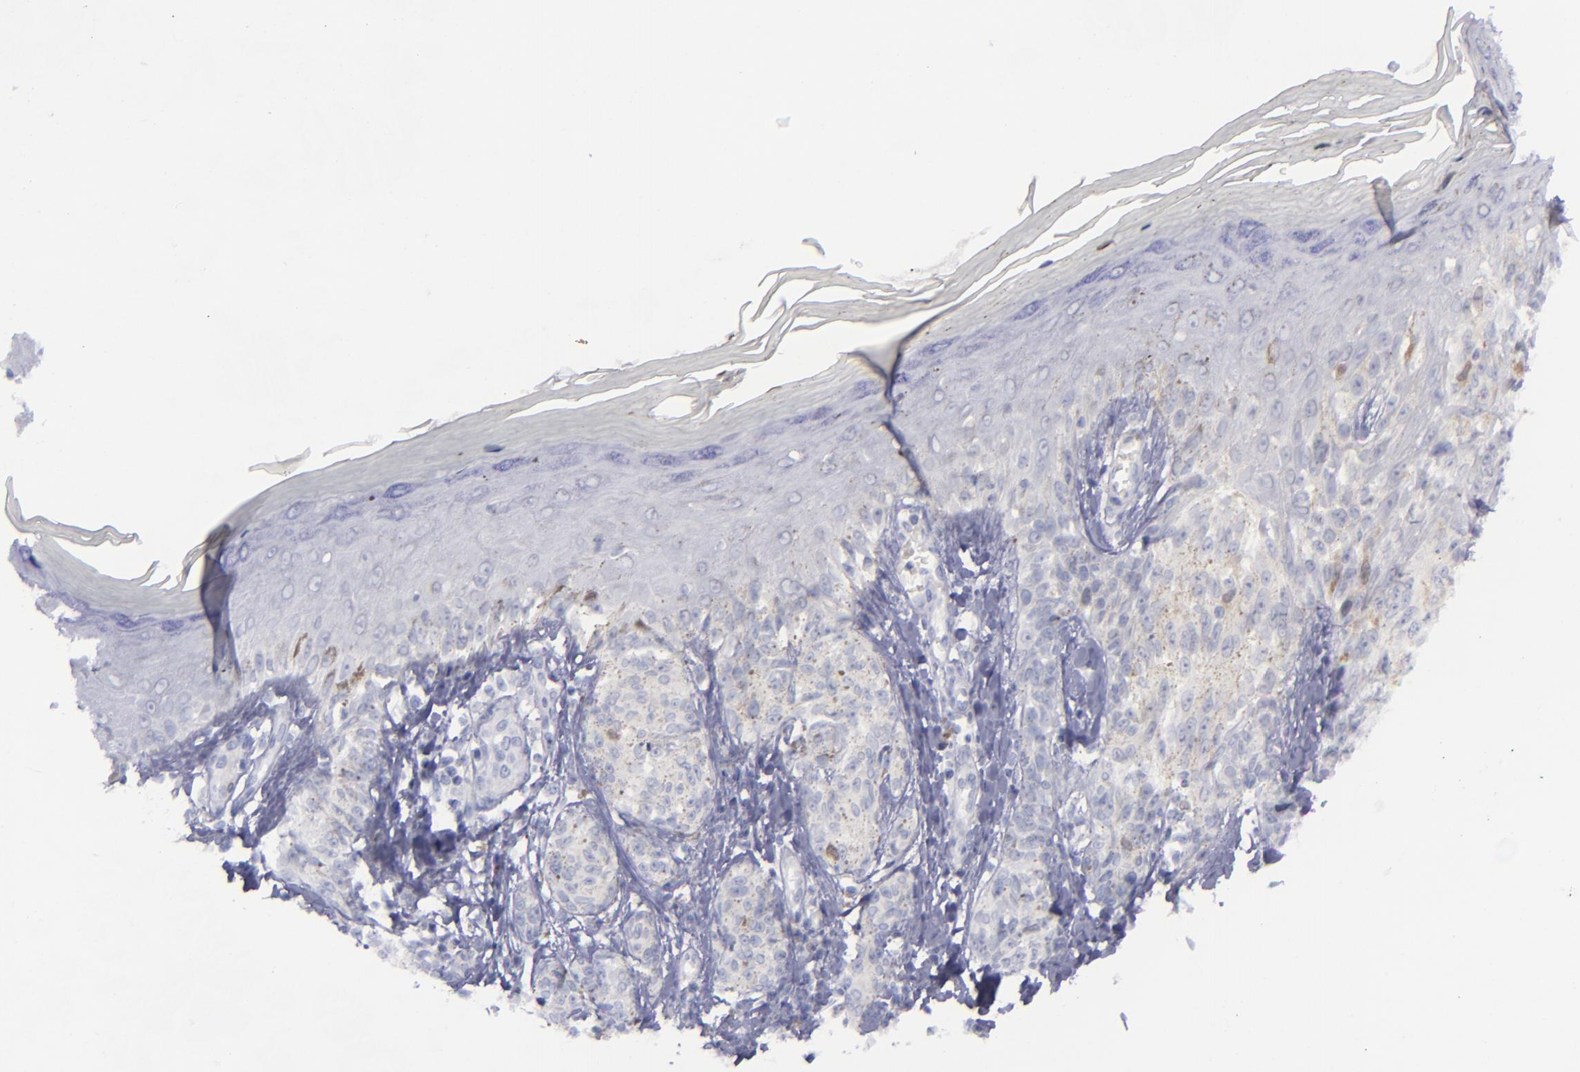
{"staining": {"intensity": "moderate", "quantity": "<25%", "location": "nuclear"}, "tissue": "melanoma", "cell_type": "Tumor cells", "image_type": "cancer", "snomed": [{"axis": "morphology", "description": "Malignant melanoma, NOS"}, {"axis": "topography", "description": "Skin"}], "caption": "An IHC image of neoplastic tissue is shown. Protein staining in brown labels moderate nuclear positivity in malignant melanoma within tumor cells.", "gene": "AURKA", "patient": {"sex": "female", "age": 77}}